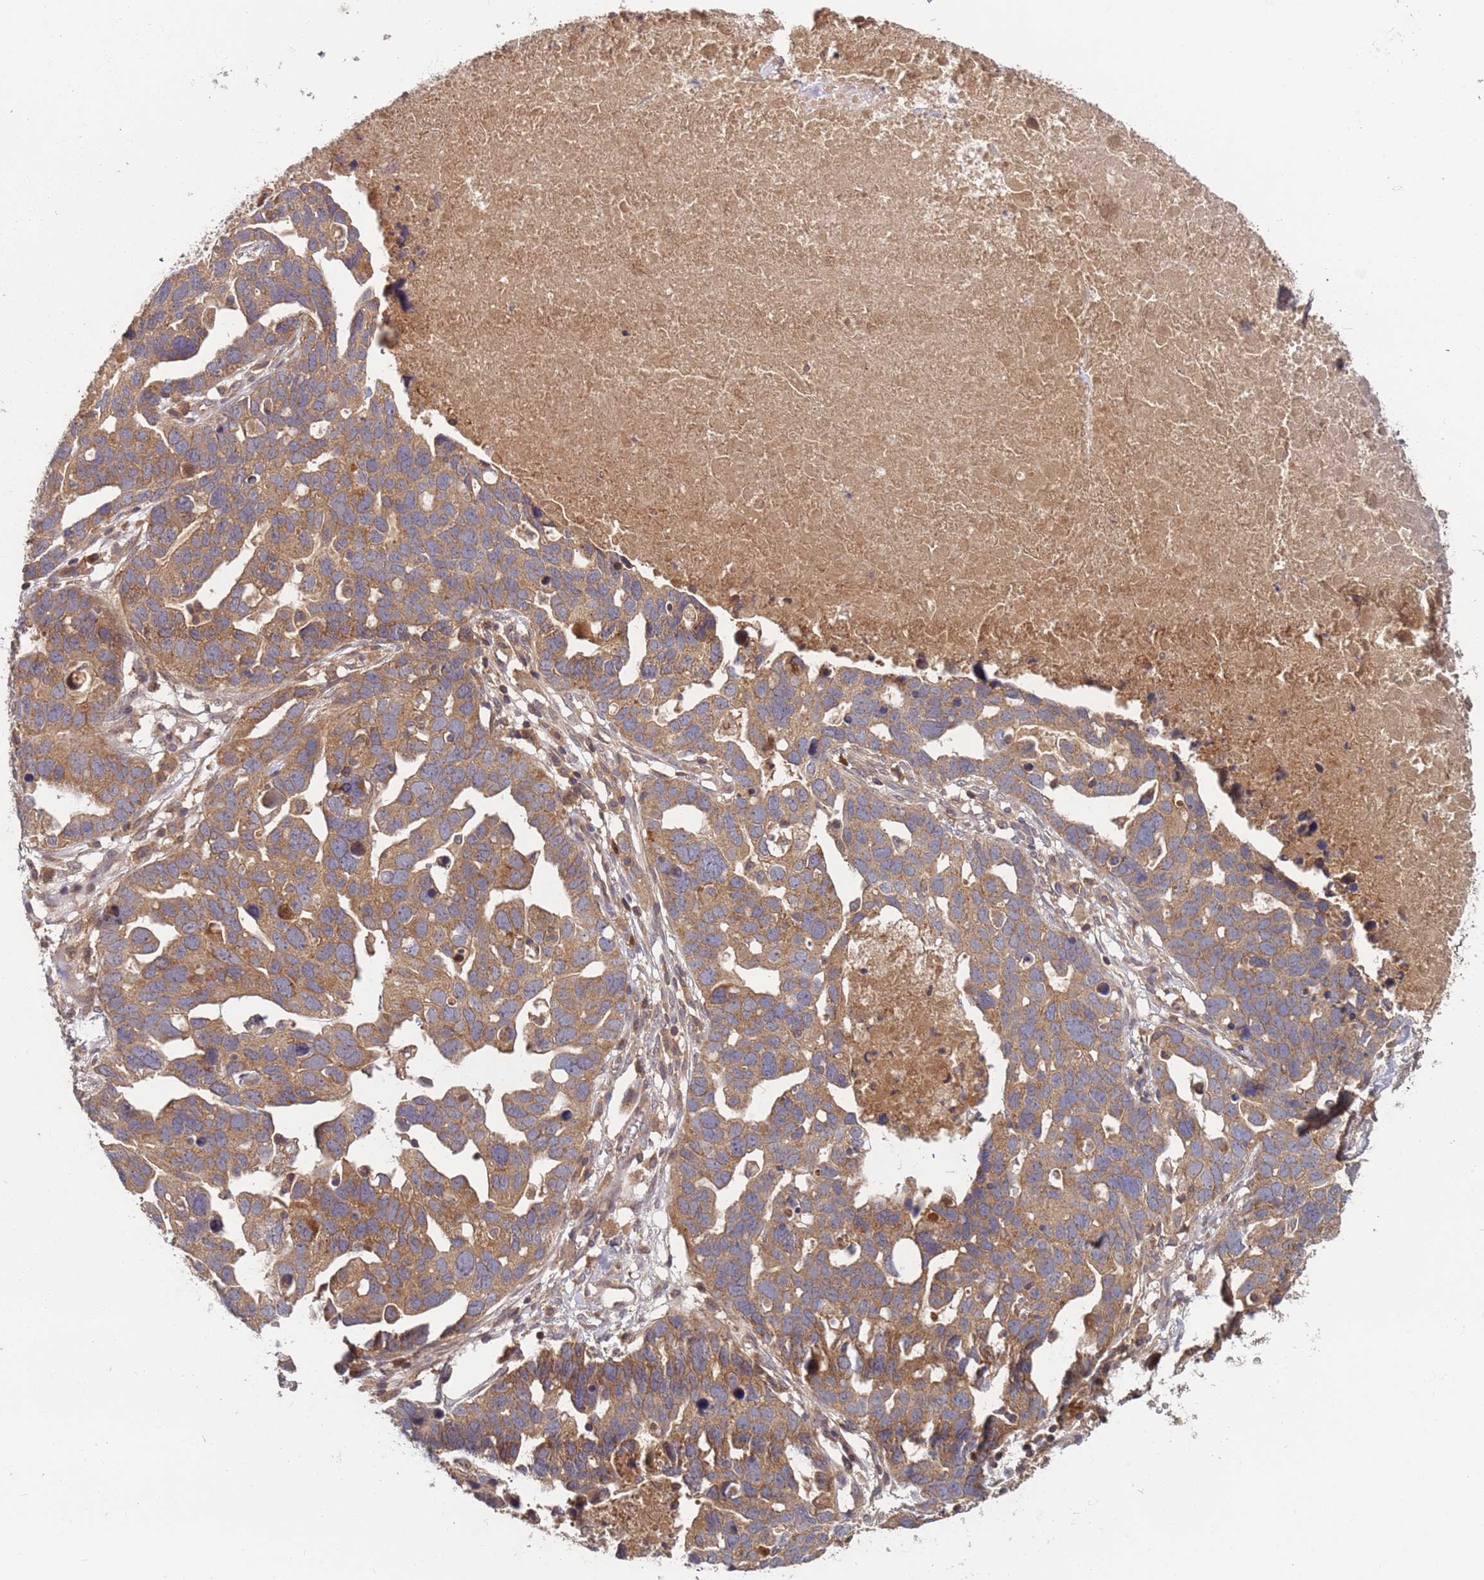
{"staining": {"intensity": "moderate", "quantity": ">75%", "location": "cytoplasmic/membranous"}, "tissue": "ovarian cancer", "cell_type": "Tumor cells", "image_type": "cancer", "snomed": [{"axis": "morphology", "description": "Cystadenocarcinoma, serous, NOS"}, {"axis": "topography", "description": "Ovary"}], "caption": "Immunohistochemistry (IHC) (DAB) staining of ovarian cancer exhibits moderate cytoplasmic/membranous protein expression in about >75% of tumor cells.", "gene": "OR5A2", "patient": {"sex": "female", "age": 54}}